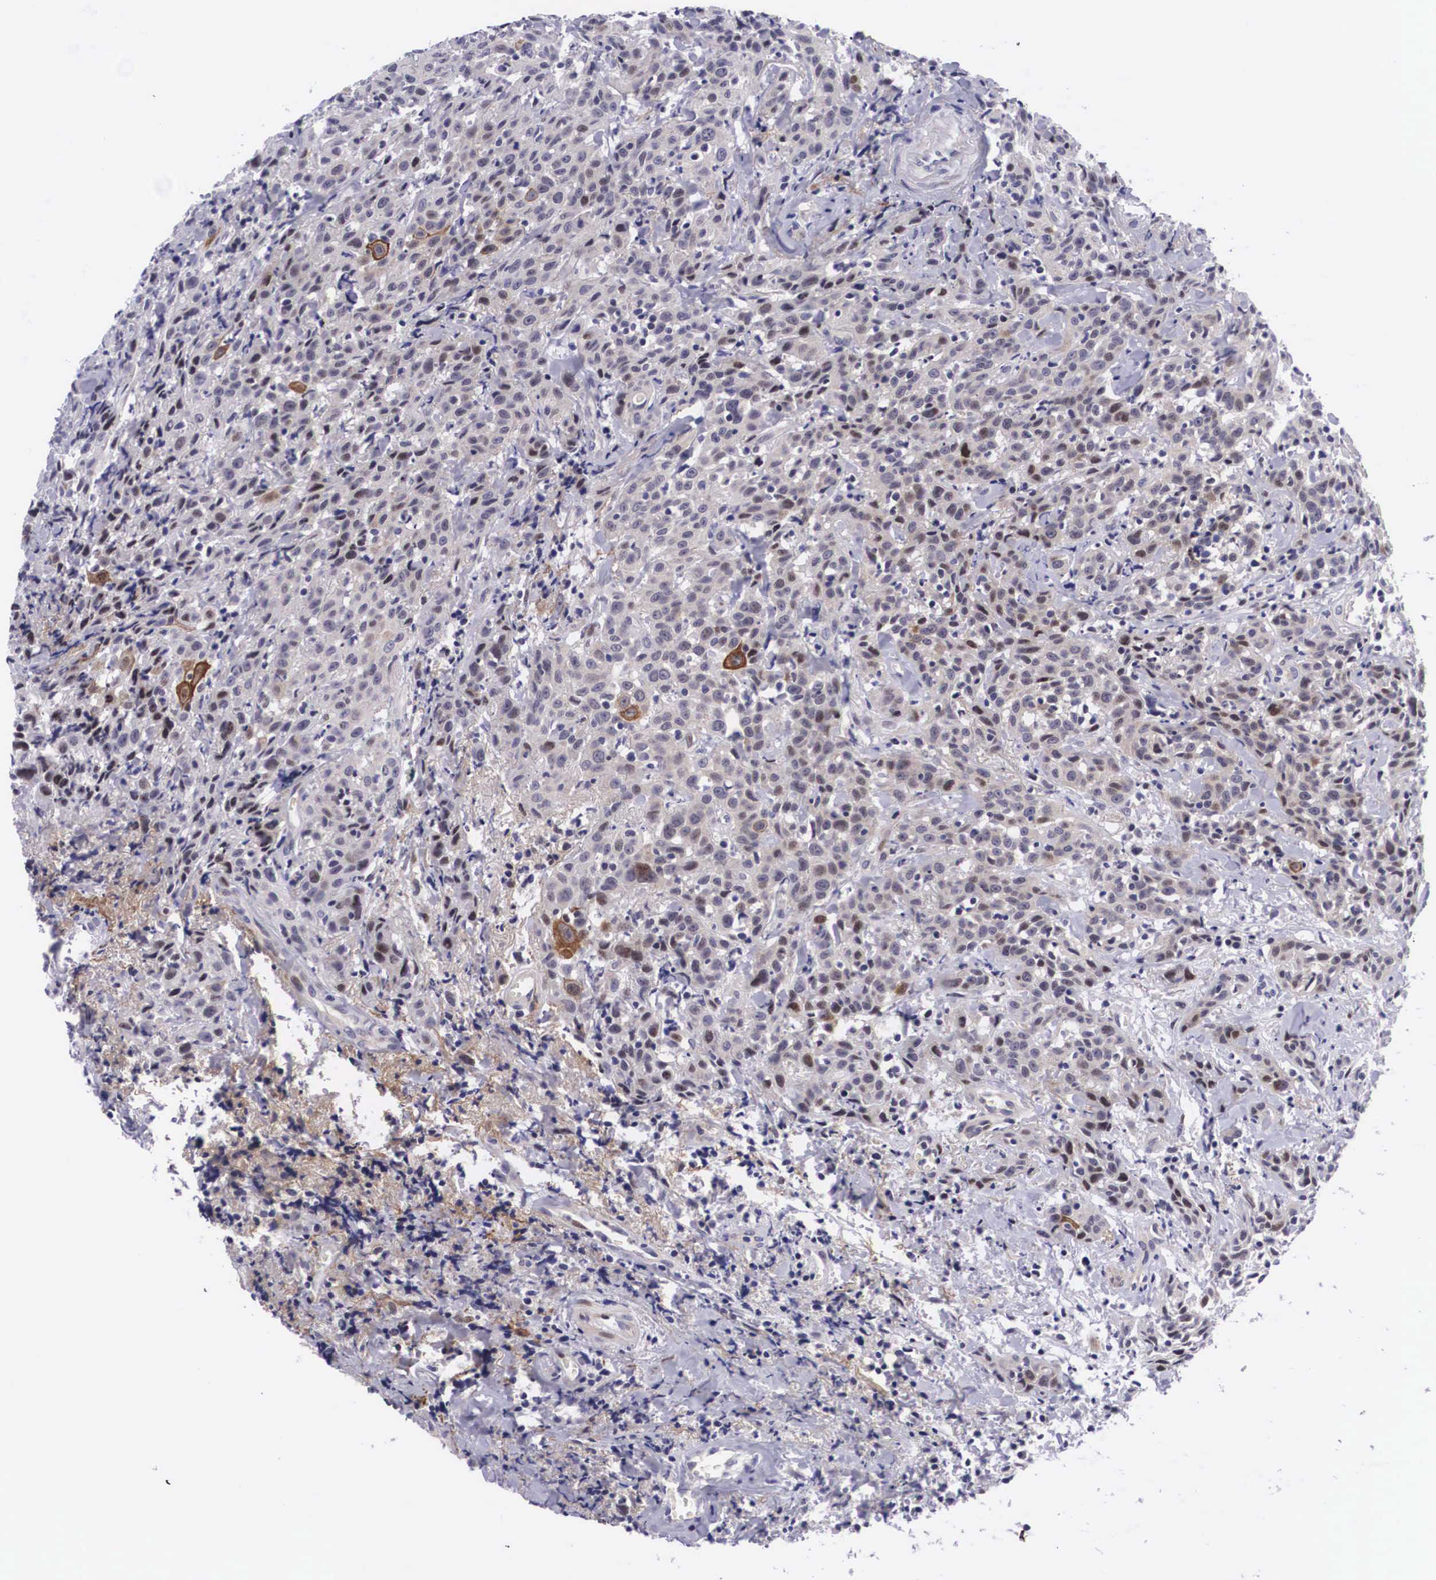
{"staining": {"intensity": "weak", "quantity": "25%-75%", "location": "cytoplasmic/membranous,nuclear"}, "tissue": "head and neck cancer", "cell_type": "Tumor cells", "image_type": "cancer", "snomed": [{"axis": "morphology", "description": "Squamous cell carcinoma, NOS"}, {"axis": "topography", "description": "Oral tissue"}, {"axis": "topography", "description": "Head-Neck"}], "caption": "This image displays immunohistochemistry (IHC) staining of human head and neck cancer (squamous cell carcinoma), with low weak cytoplasmic/membranous and nuclear expression in approximately 25%-75% of tumor cells.", "gene": "EMID1", "patient": {"sex": "female", "age": 82}}